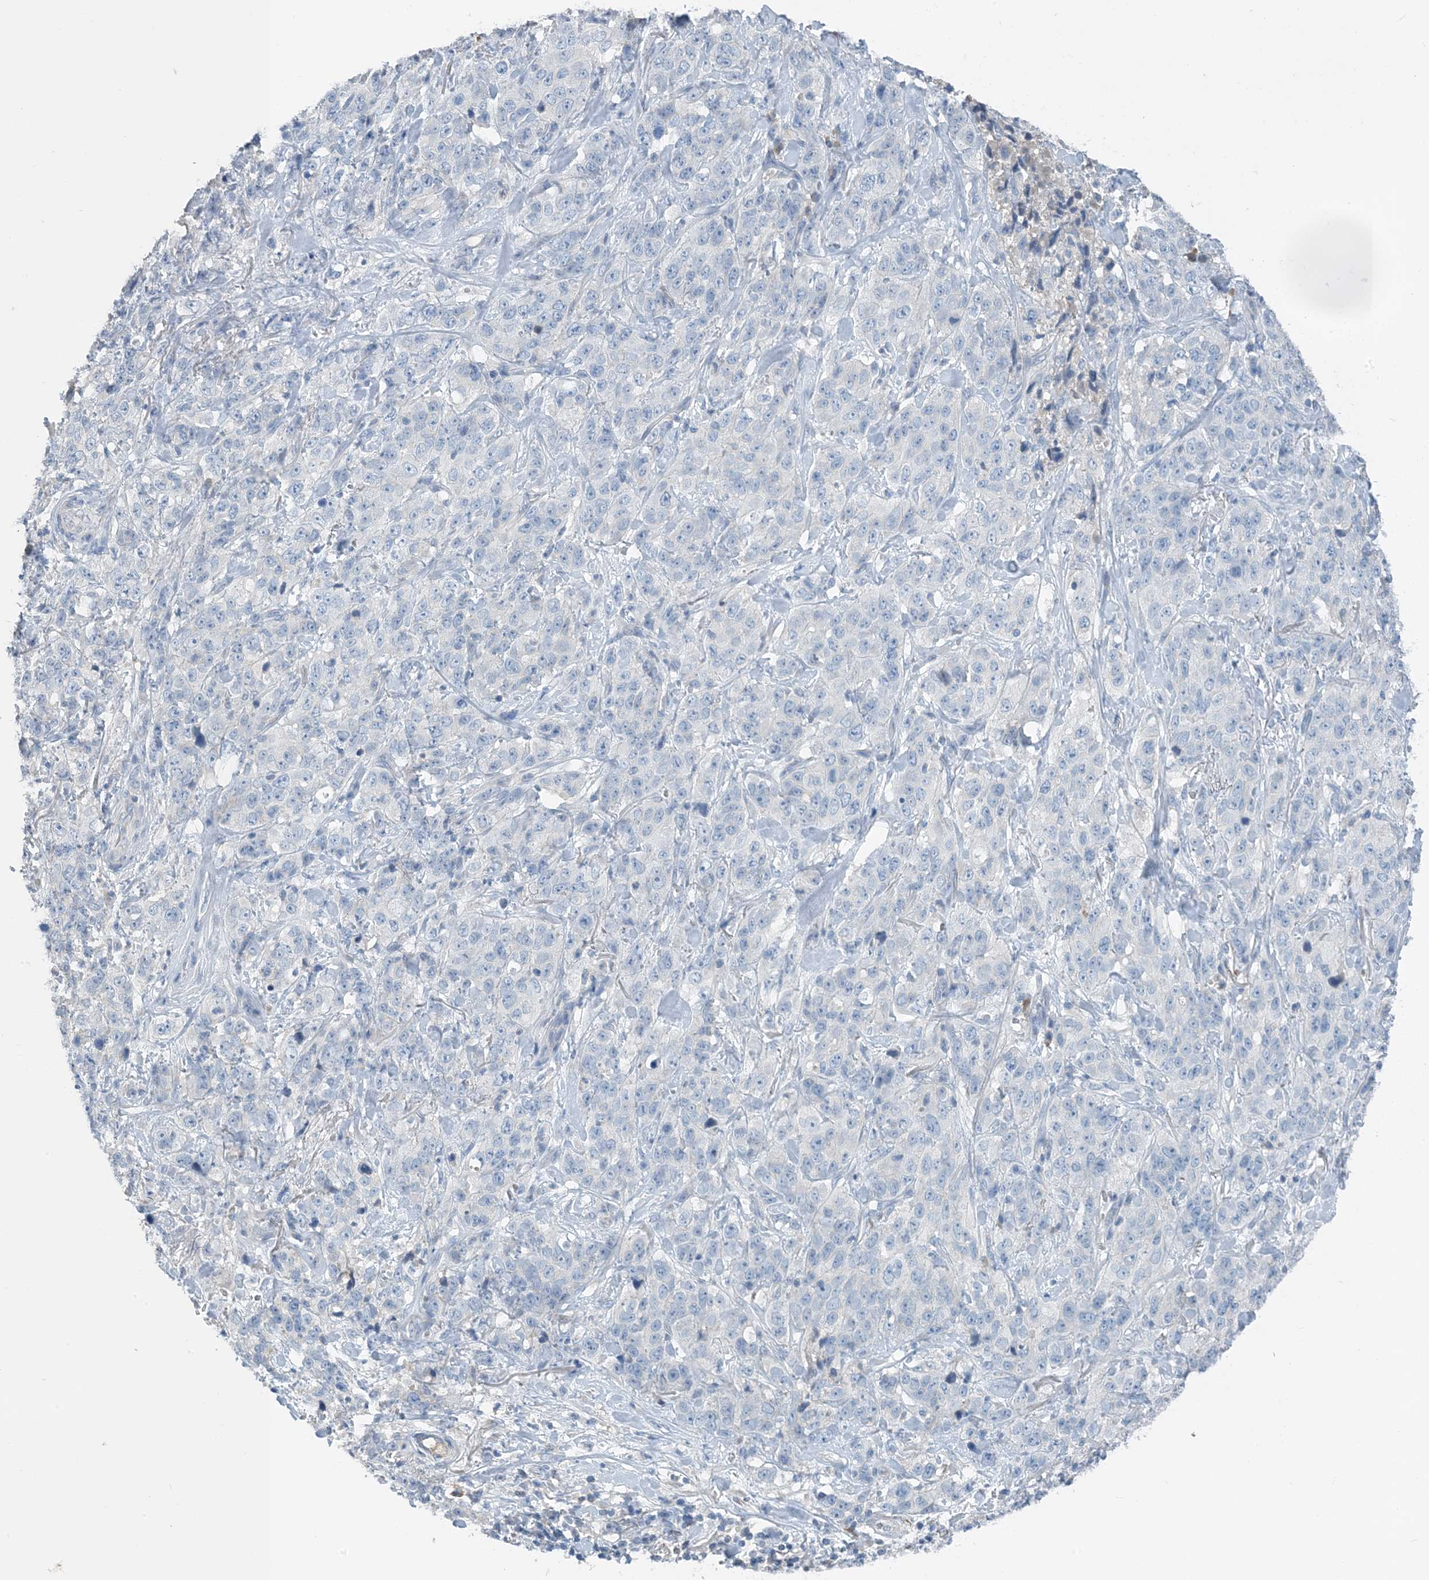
{"staining": {"intensity": "negative", "quantity": "none", "location": "none"}, "tissue": "stomach cancer", "cell_type": "Tumor cells", "image_type": "cancer", "snomed": [{"axis": "morphology", "description": "Adenocarcinoma, NOS"}, {"axis": "topography", "description": "Stomach"}], "caption": "The image shows no staining of tumor cells in adenocarcinoma (stomach). (DAB (3,3'-diaminobenzidine) immunohistochemistry, high magnification).", "gene": "CTRL", "patient": {"sex": "male", "age": 48}}